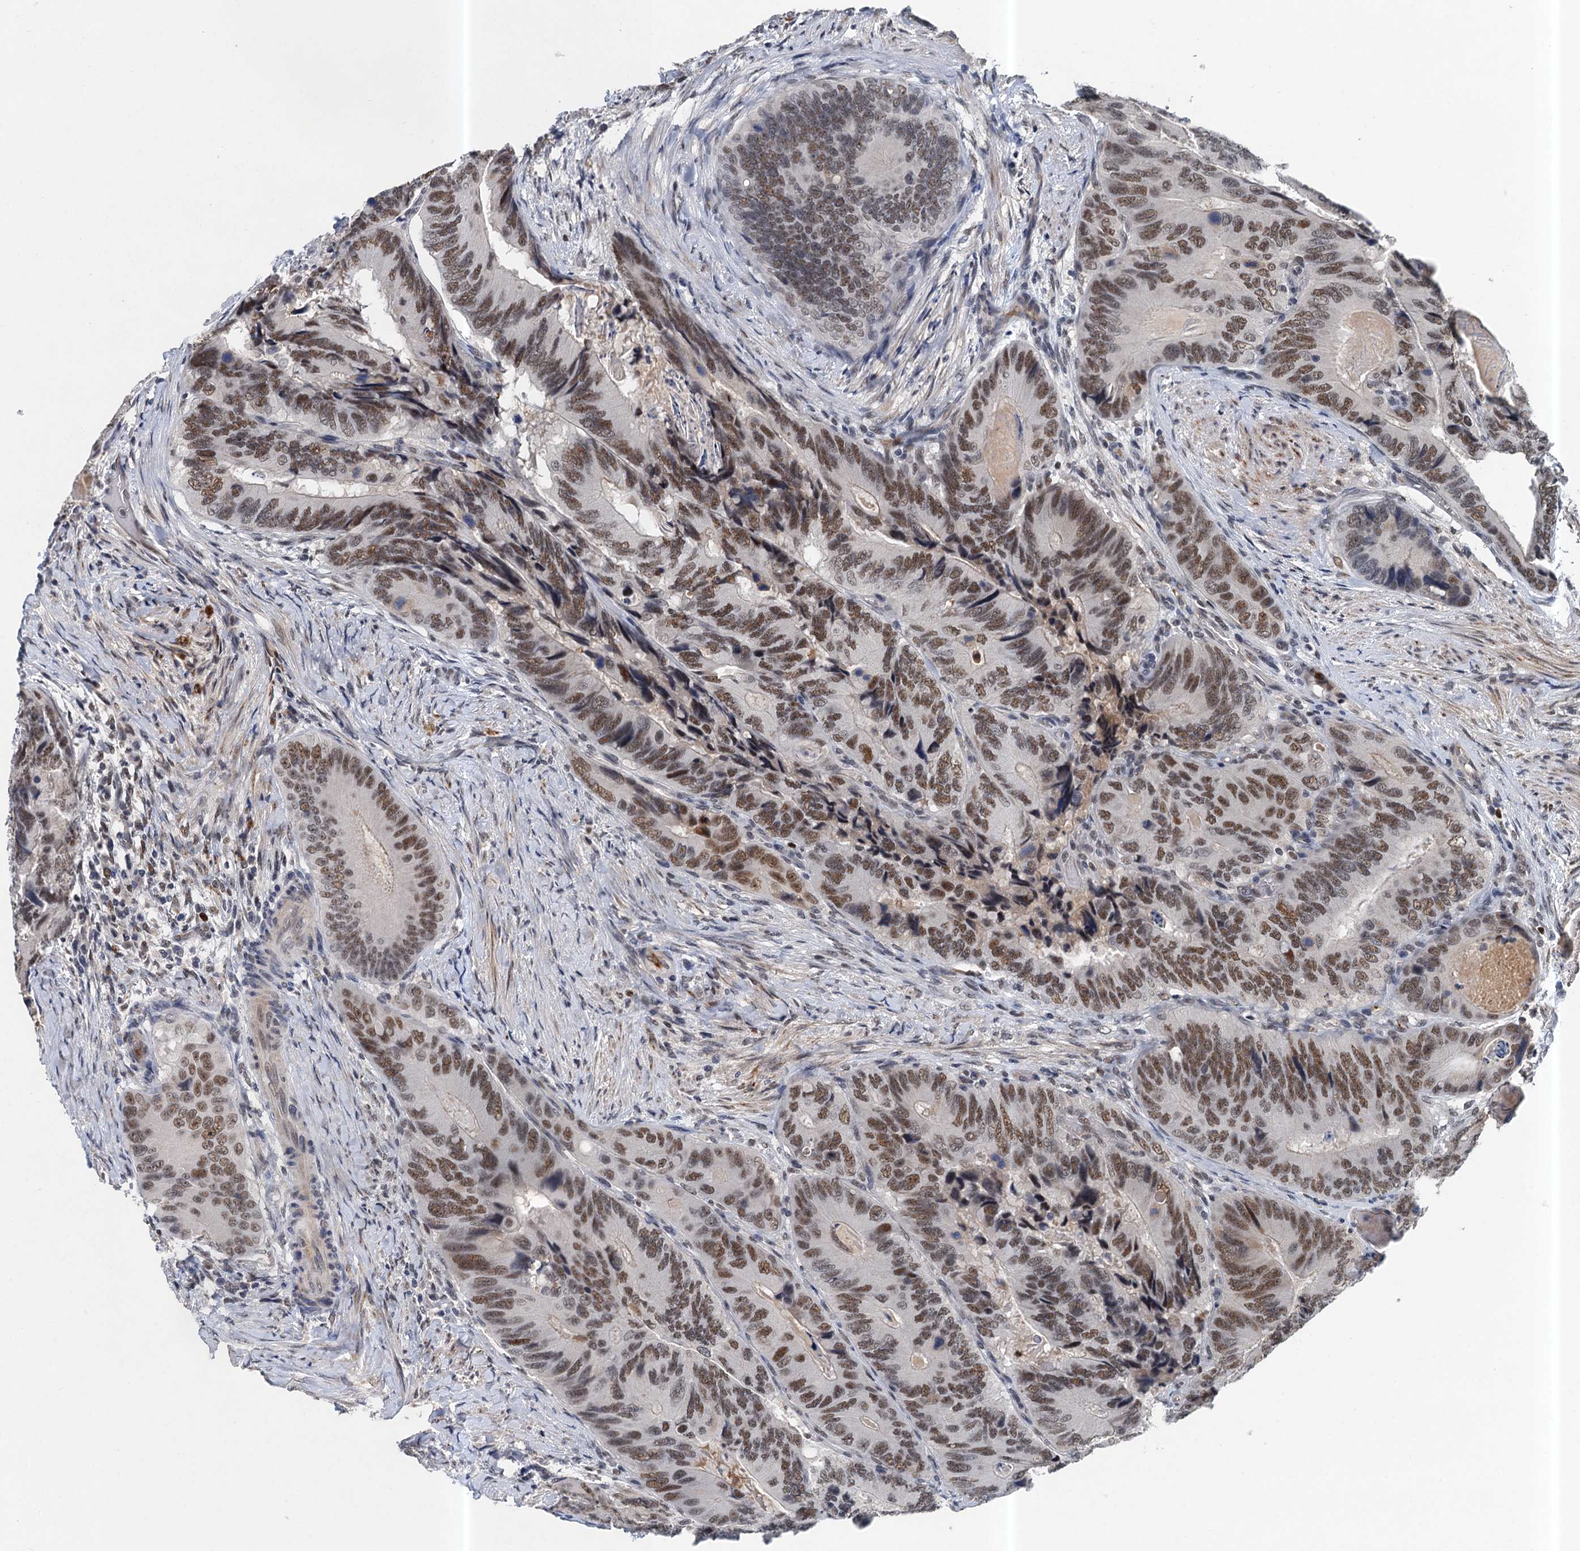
{"staining": {"intensity": "moderate", "quantity": ">75%", "location": "nuclear"}, "tissue": "colorectal cancer", "cell_type": "Tumor cells", "image_type": "cancer", "snomed": [{"axis": "morphology", "description": "Adenocarcinoma, NOS"}, {"axis": "topography", "description": "Colon"}], "caption": "Protein expression analysis of adenocarcinoma (colorectal) shows moderate nuclear expression in approximately >75% of tumor cells.", "gene": "CSTF3", "patient": {"sex": "male", "age": 84}}